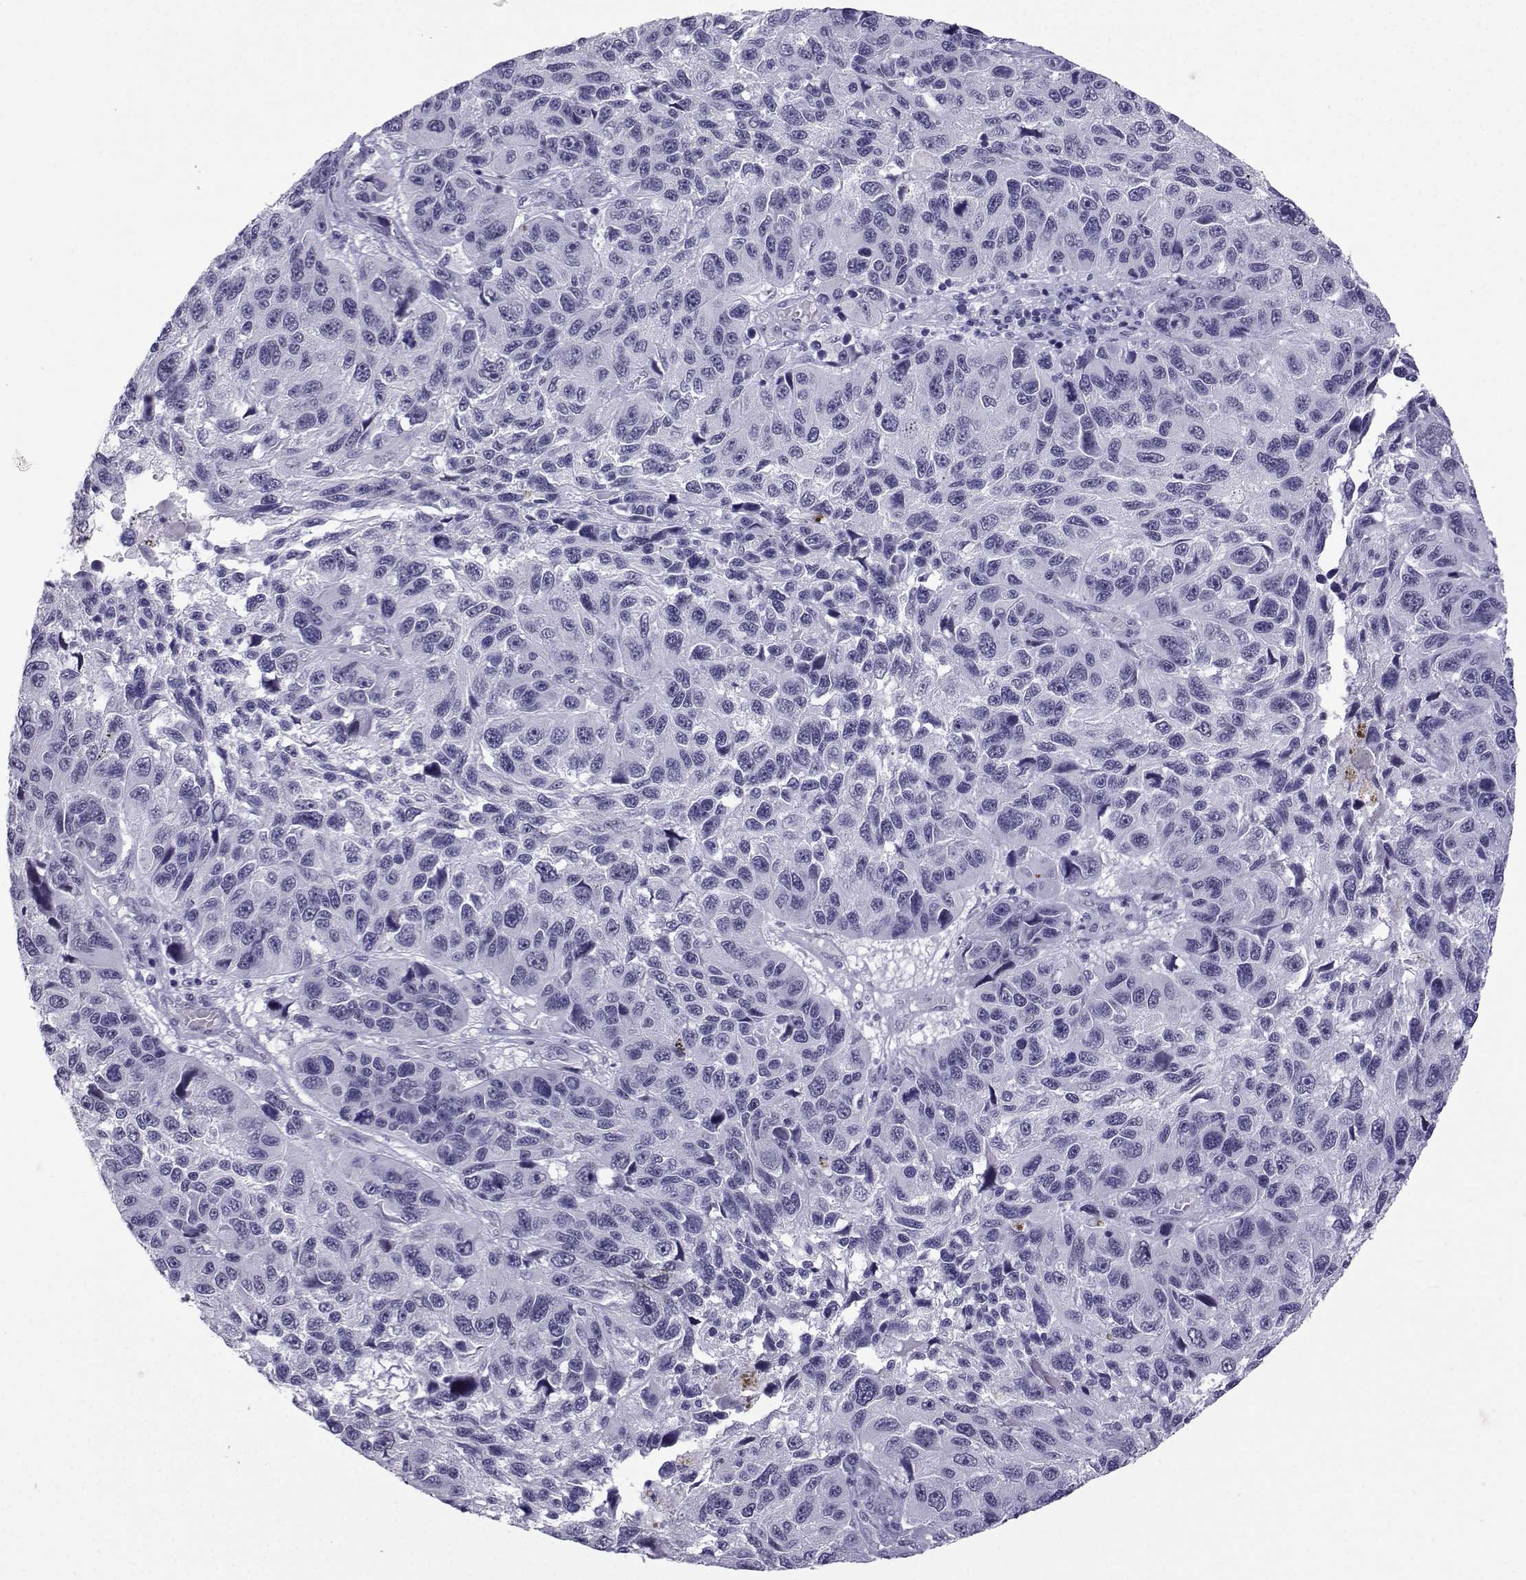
{"staining": {"intensity": "negative", "quantity": "none", "location": "none"}, "tissue": "melanoma", "cell_type": "Tumor cells", "image_type": "cancer", "snomed": [{"axis": "morphology", "description": "Malignant melanoma, NOS"}, {"axis": "topography", "description": "Skin"}], "caption": "There is no significant staining in tumor cells of melanoma.", "gene": "LORICRIN", "patient": {"sex": "male", "age": 53}}